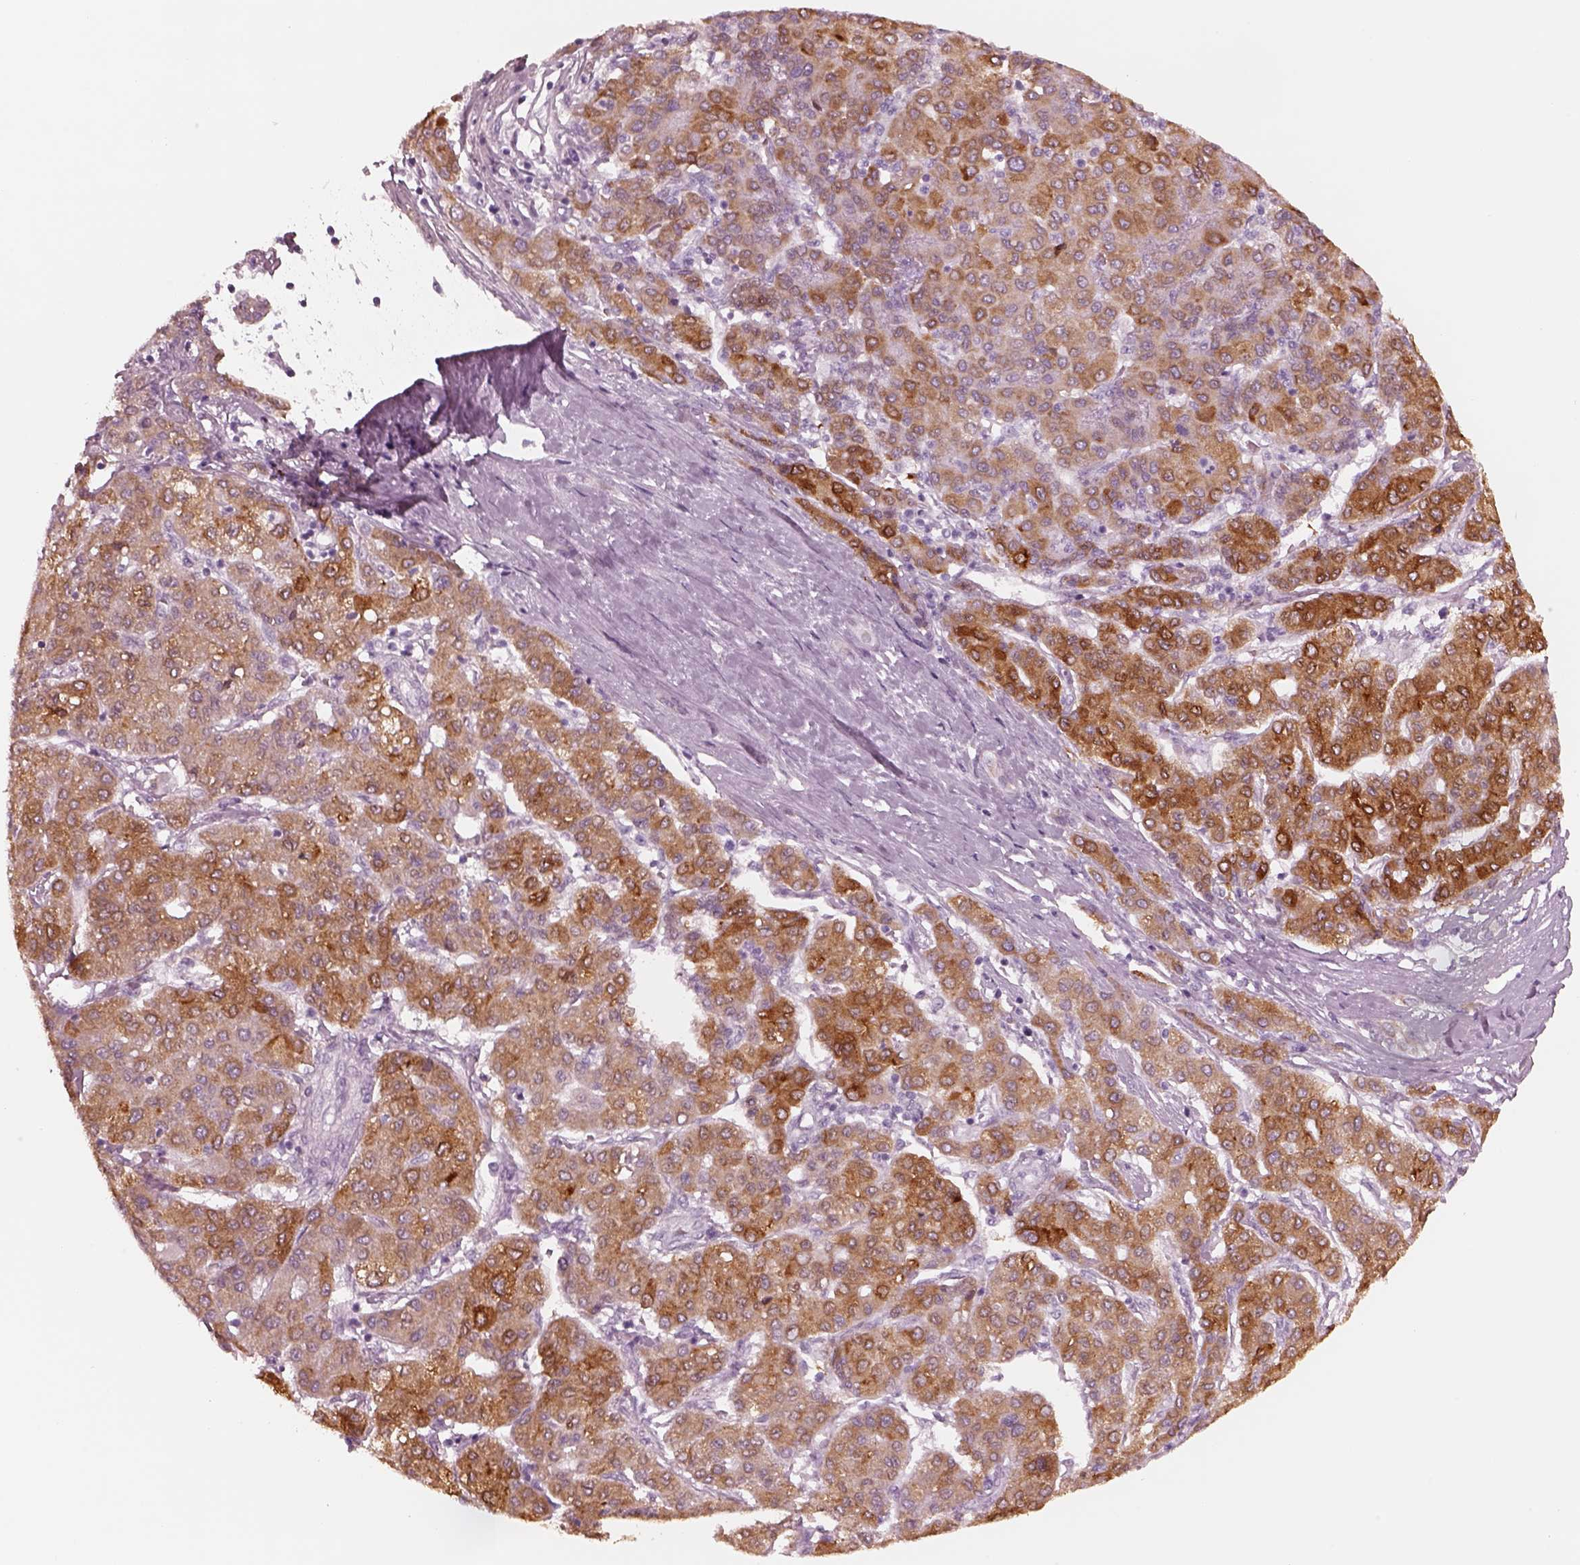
{"staining": {"intensity": "moderate", "quantity": ">75%", "location": "cytoplasmic/membranous"}, "tissue": "liver cancer", "cell_type": "Tumor cells", "image_type": "cancer", "snomed": [{"axis": "morphology", "description": "Carcinoma, Hepatocellular, NOS"}, {"axis": "topography", "description": "Liver"}], "caption": "This is an image of immunohistochemistry (IHC) staining of liver hepatocellular carcinoma, which shows moderate positivity in the cytoplasmic/membranous of tumor cells.", "gene": "PON3", "patient": {"sex": "male", "age": 65}}